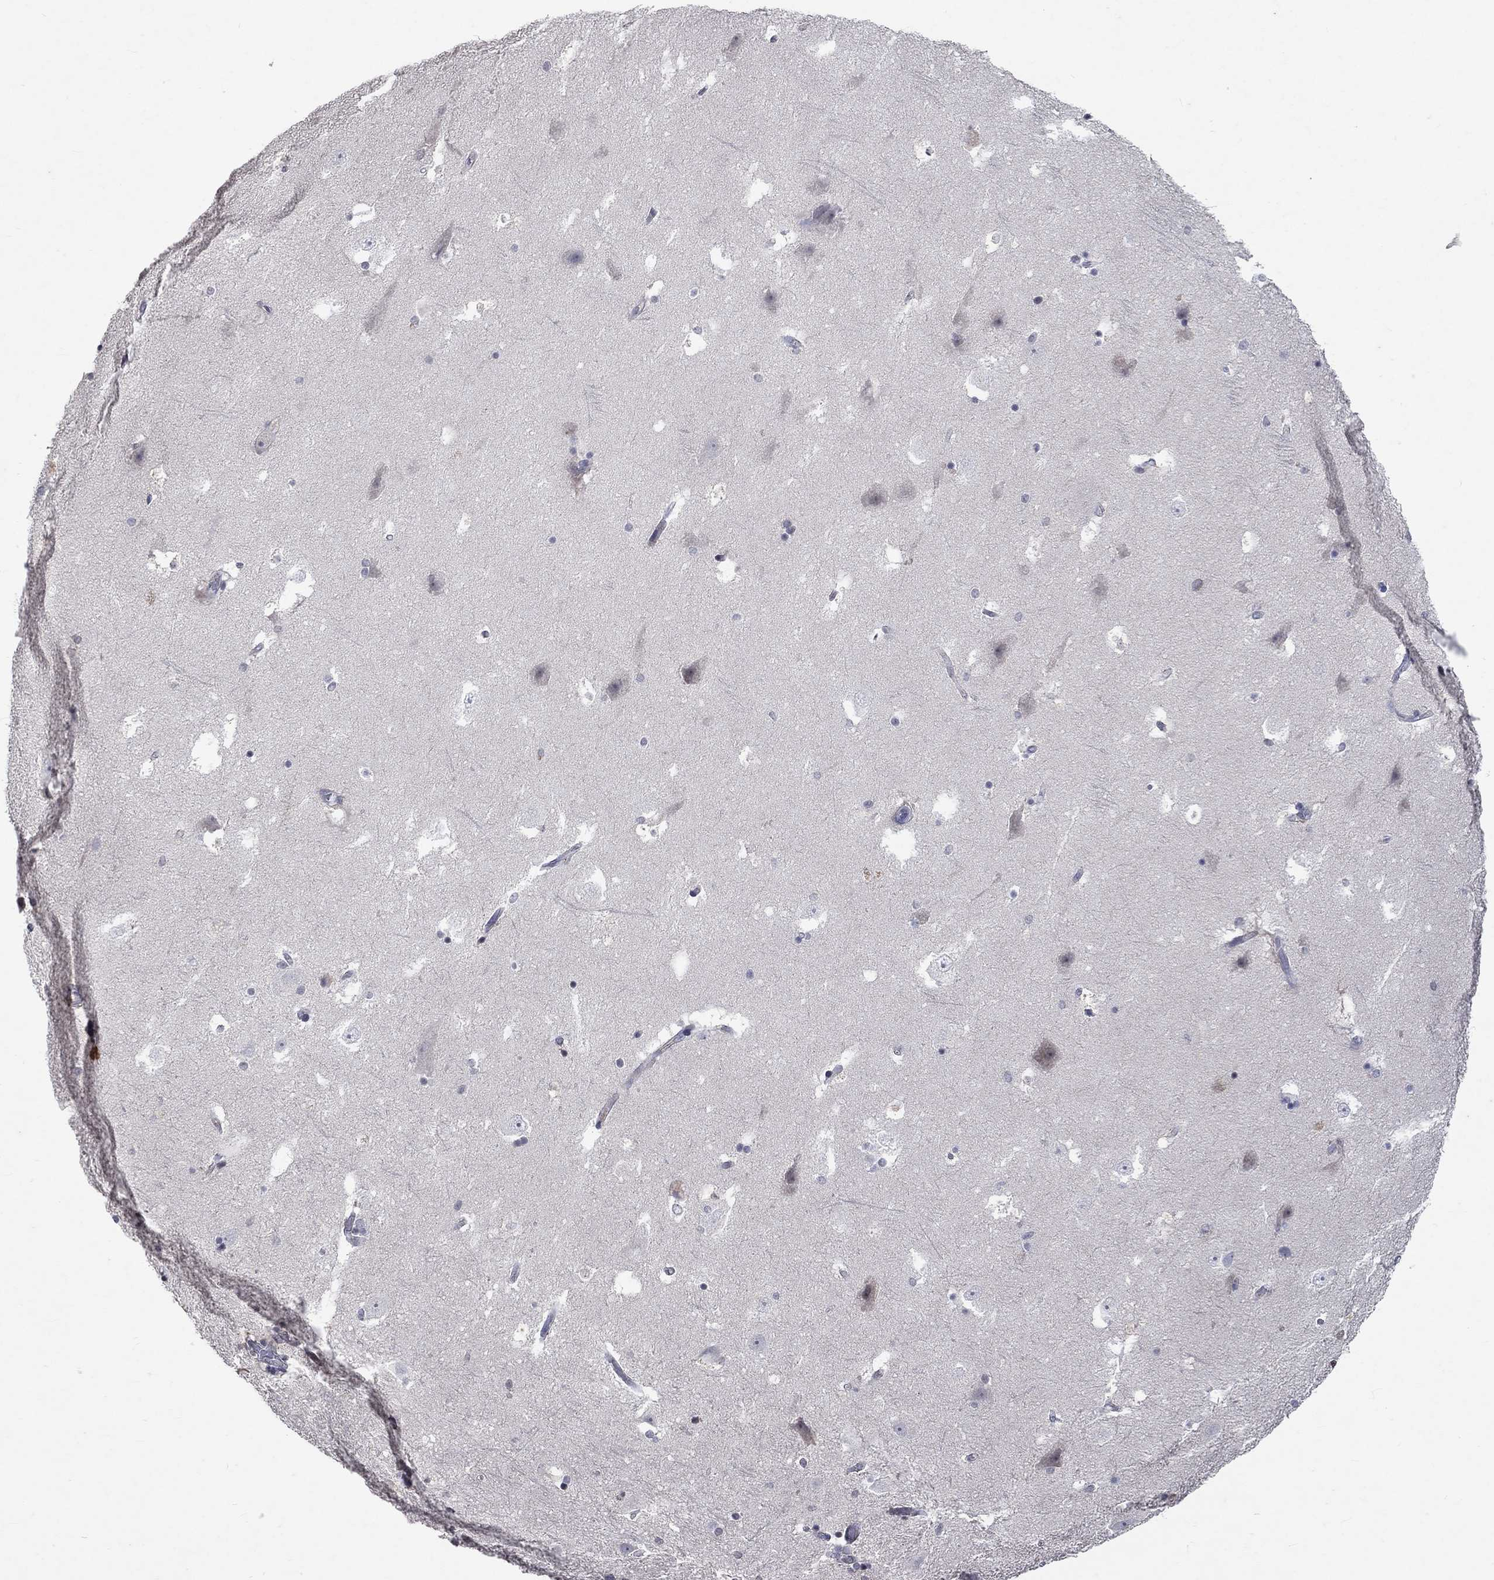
{"staining": {"intensity": "negative", "quantity": "none", "location": "none"}, "tissue": "hippocampus", "cell_type": "Glial cells", "image_type": "normal", "snomed": [{"axis": "morphology", "description": "Normal tissue, NOS"}, {"axis": "topography", "description": "Hippocampus"}], "caption": "High magnification brightfield microscopy of normal hippocampus stained with DAB (3,3'-diaminobenzidine) (brown) and counterstained with hematoxylin (blue): glial cells show no significant positivity.", "gene": "TMEM169", "patient": {"sex": "male", "age": 51}}